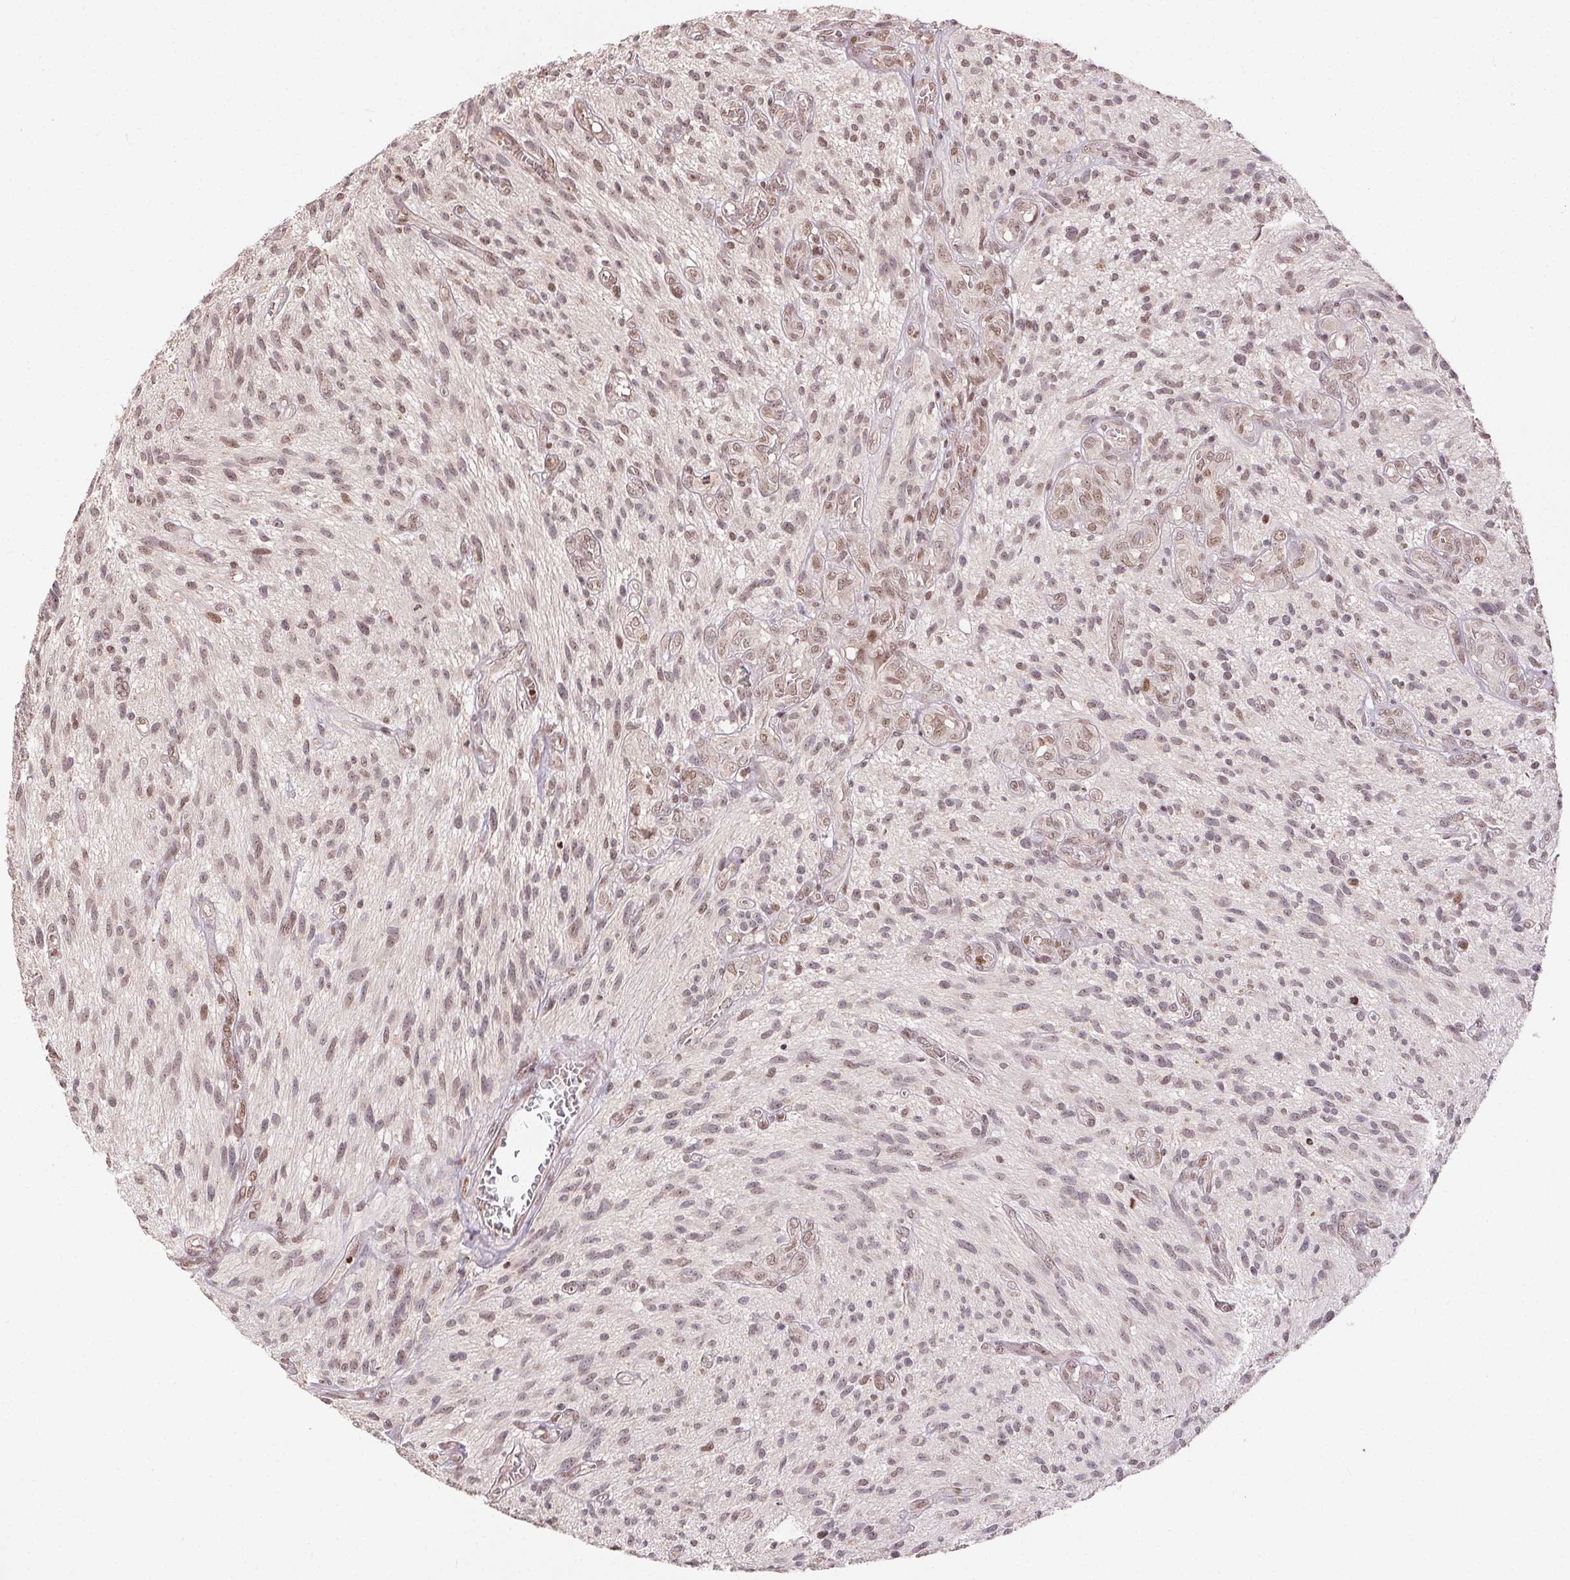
{"staining": {"intensity": "weak", "quantity": ">75%", "location": "nuclear"}, "tissue": "glioma", "cell_type": "Tumor cells", "image_type": "cancer", "snomed": [{"axis": "morphology", "description": "Glioma, malignant, High grade"}, {"axis": "topography", "description": "Brain"}], "caption": "Malignant glioma (high-grade) stained with immunohistochemistry (IHC) reveals weak nuclear expression in about >75% of tumor cells.", "gene": "MAPKAPK2", "patient": {"sex": "male", "age": 75}}